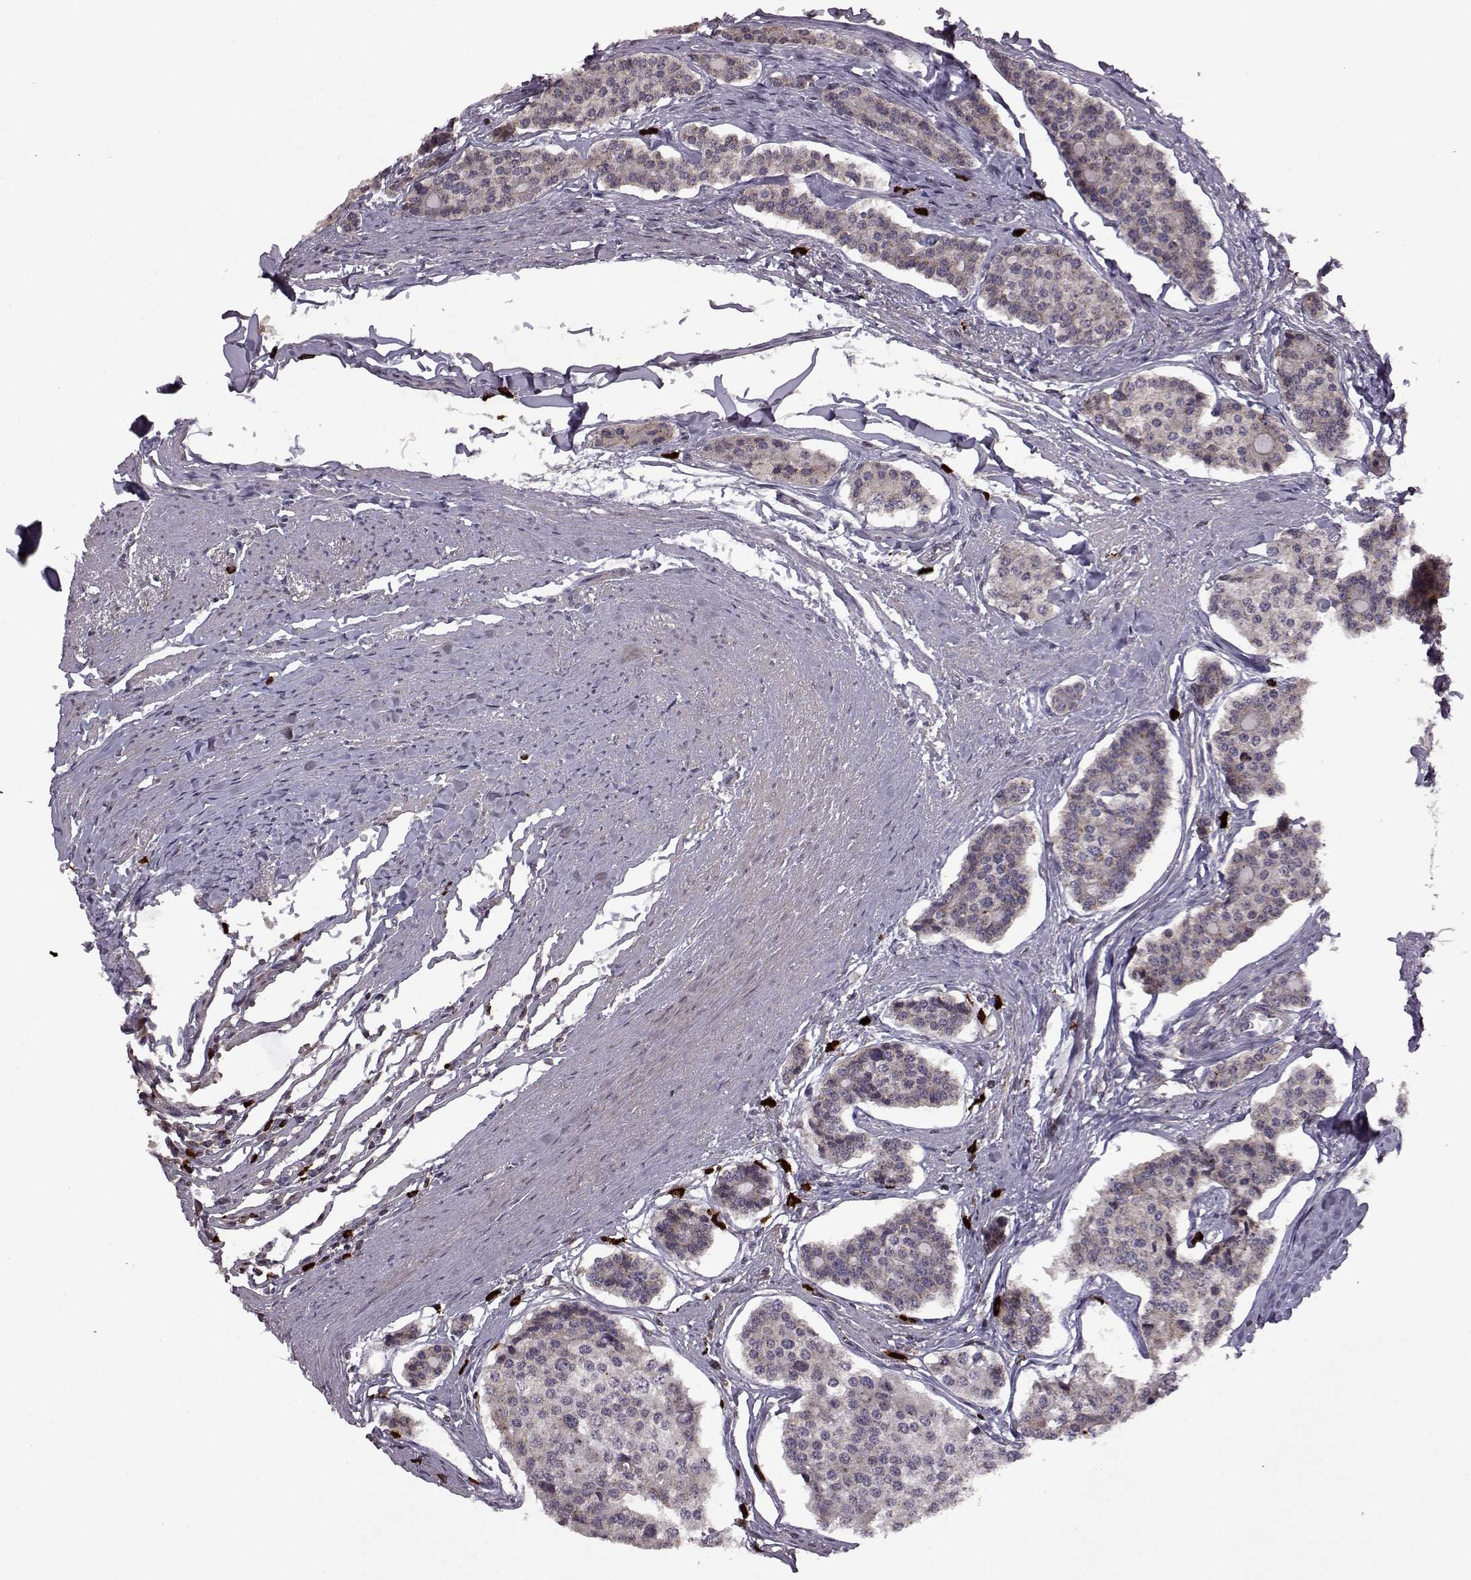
{"staining": {"intensity": "weak", "quantity": "<25%", "location": "cytoplasmic/membranous"}, "tissue": "carcinoid", "cell_type": "Tumor cells", "image_type": "cancer", "snomed": [{"axis": "morphology", "description": "Carcinoid, malignant, NOS"}, {"axis": "topography", "description": "Small intestine"}], "caption": "Immunohistochemistry (IHC) image of human carcinoid stained for a protein (brown), which demonstrates no staining in tumor cells. (DAB immunohistochemistry visualized using brightfield microscopy, high magnification).", "gene": "TRMU", "patient": {"sex": "female", "age": 65}}